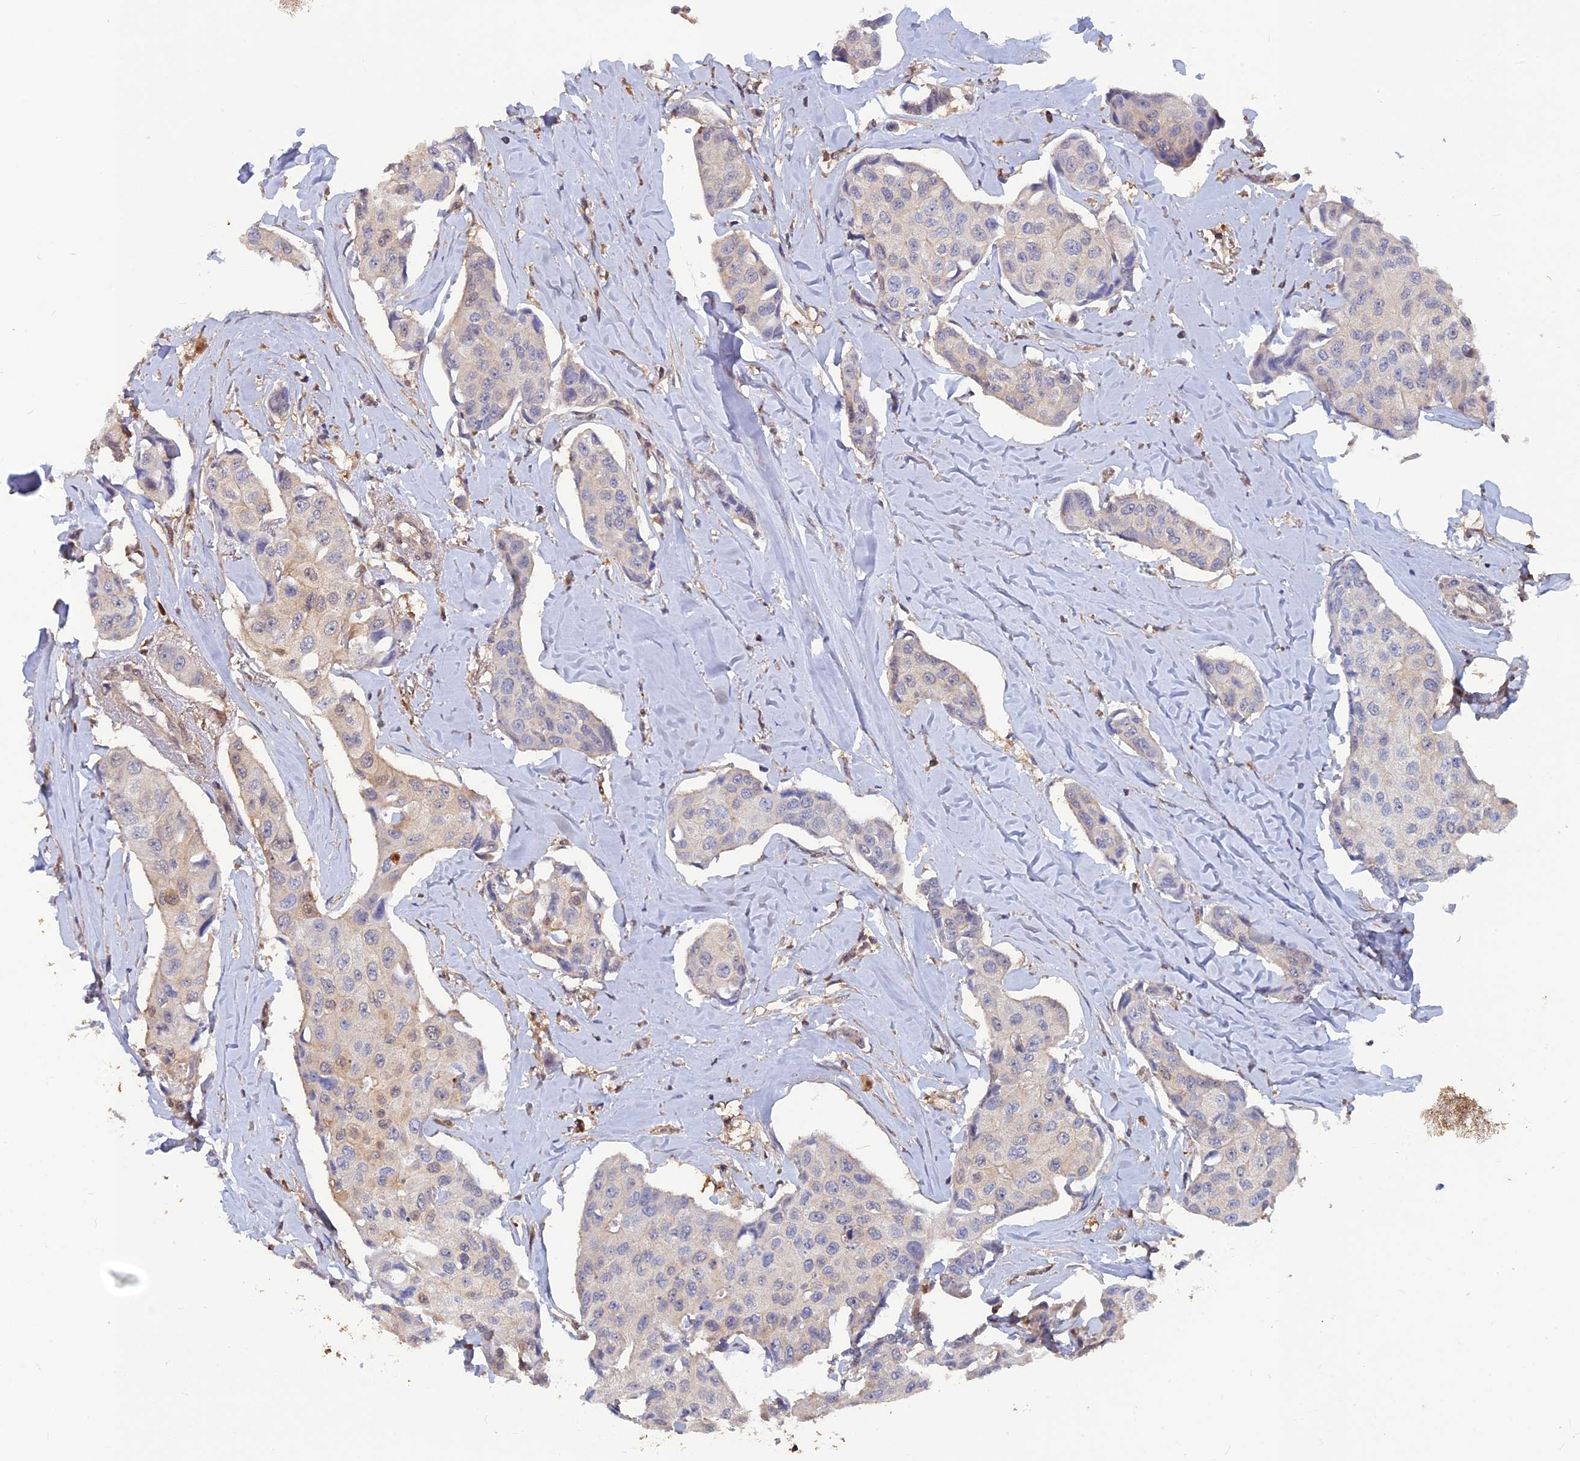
{"staining": {"intensity": "weak", "quantity": "<25%", "location": "cytoplasmic/membranous"}, "tissue": "breast cancer", "cell_type": "Tumor cells", "image_type": "cancer", "snomed": [{"axis": "morphology", "description": "Duct carcinoma"}, {"axis": "topography", "description": "Breast"}], "caption": "A histopathology image of invasive ductal carcinoma (breast) stained for a protein demonstrates no brown staining in tumor cells.", "gene": "BLVRA", "patient": {"sex": "female", "age": 80}}